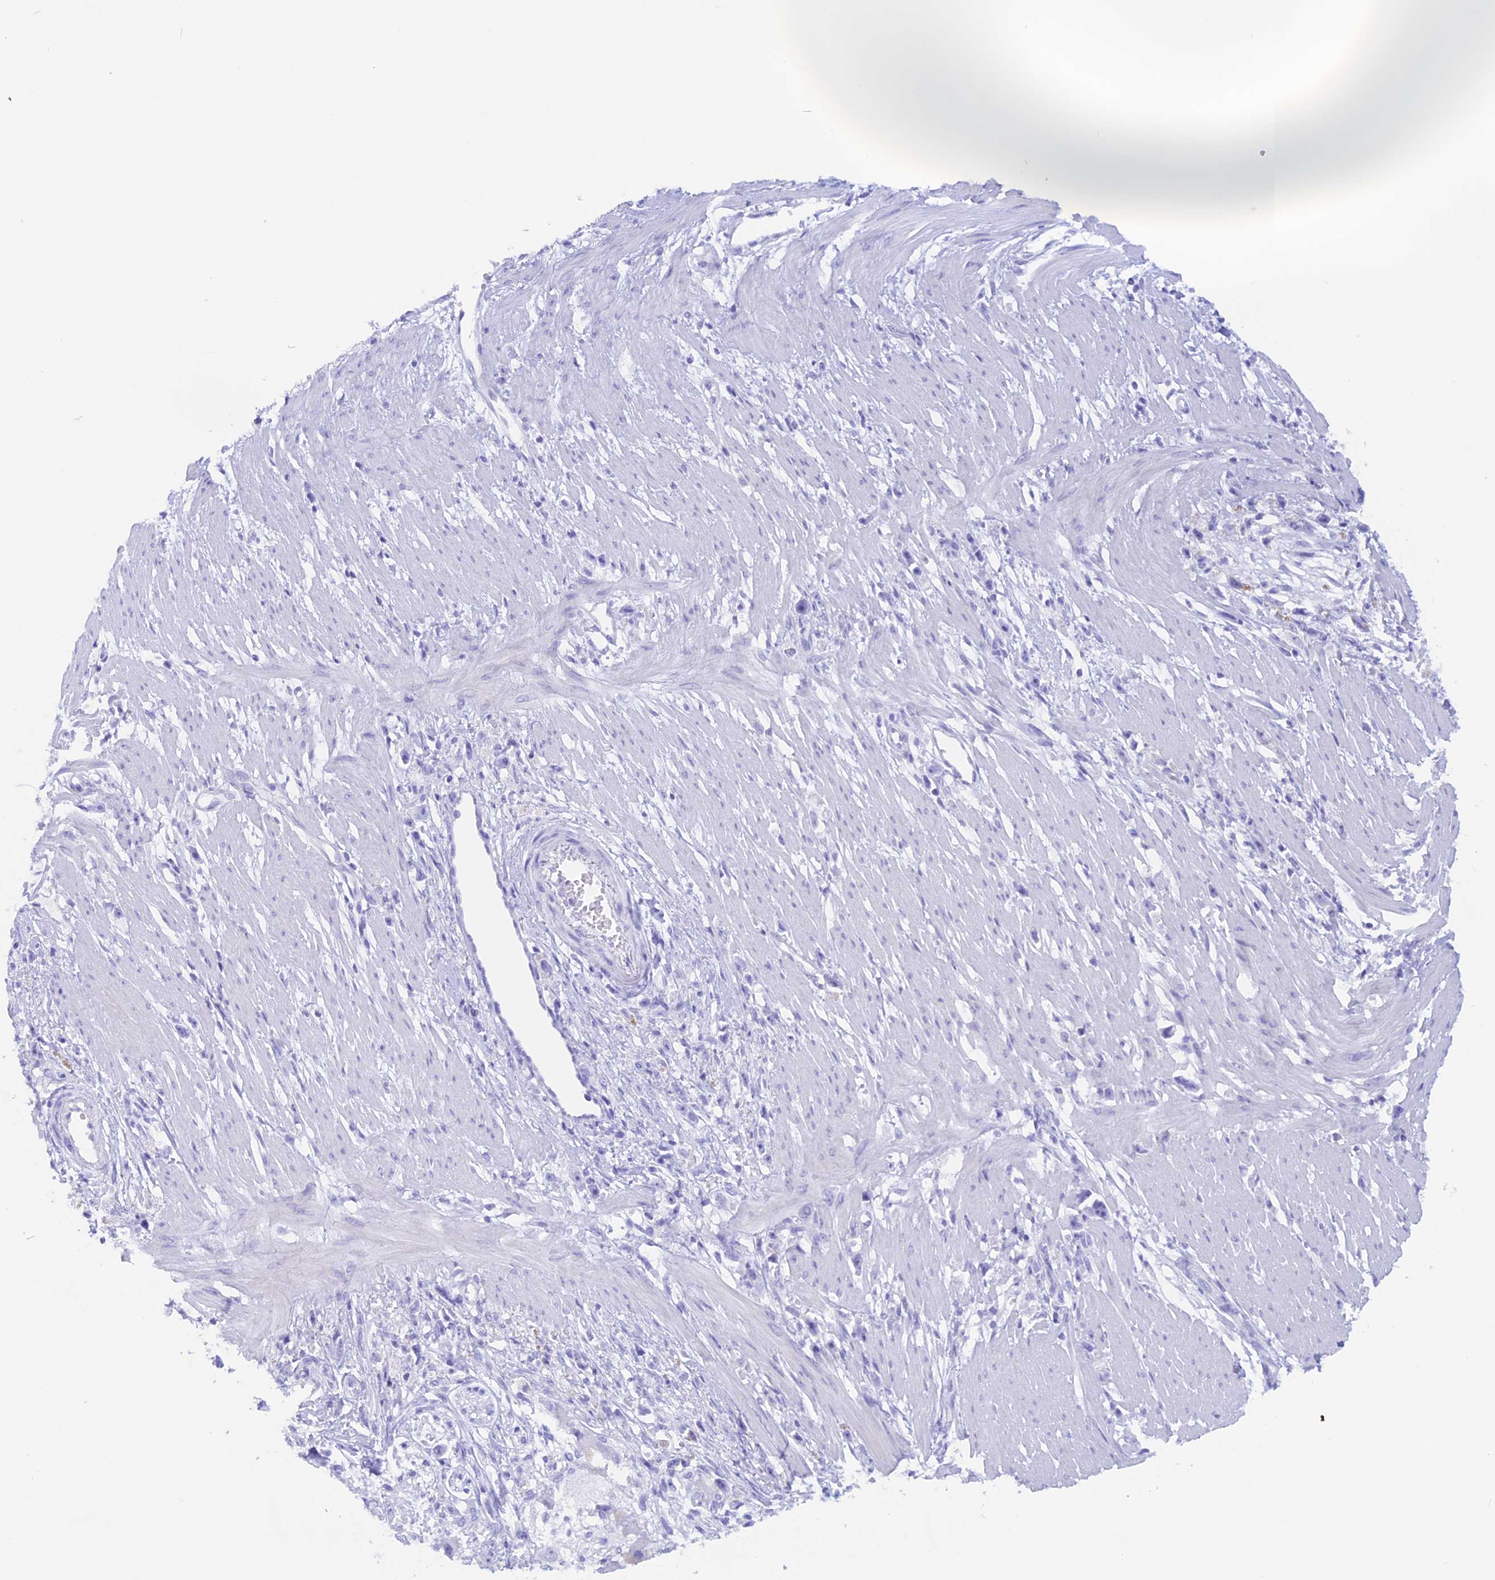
{"staining": {"intensity": "negative", "quantity": "none", "location": "none"}, "tissue": "stomach cancer", "cell_type": "Tumor cells", "image_type": "cancer", "snomed": [{"axis": "morphology", "description": "Adenocarcinoma, NOS"}, {"axis": "topography", "description": "Stomach"}], "caption": "An immunohistochemistry histopathology image of stomach adenocarcinoma is shown. There is no staining in tumor cells of stomach adenocarcinoma.", "gene": "RP1", "patient": {"sex": "female", "age": 59}}